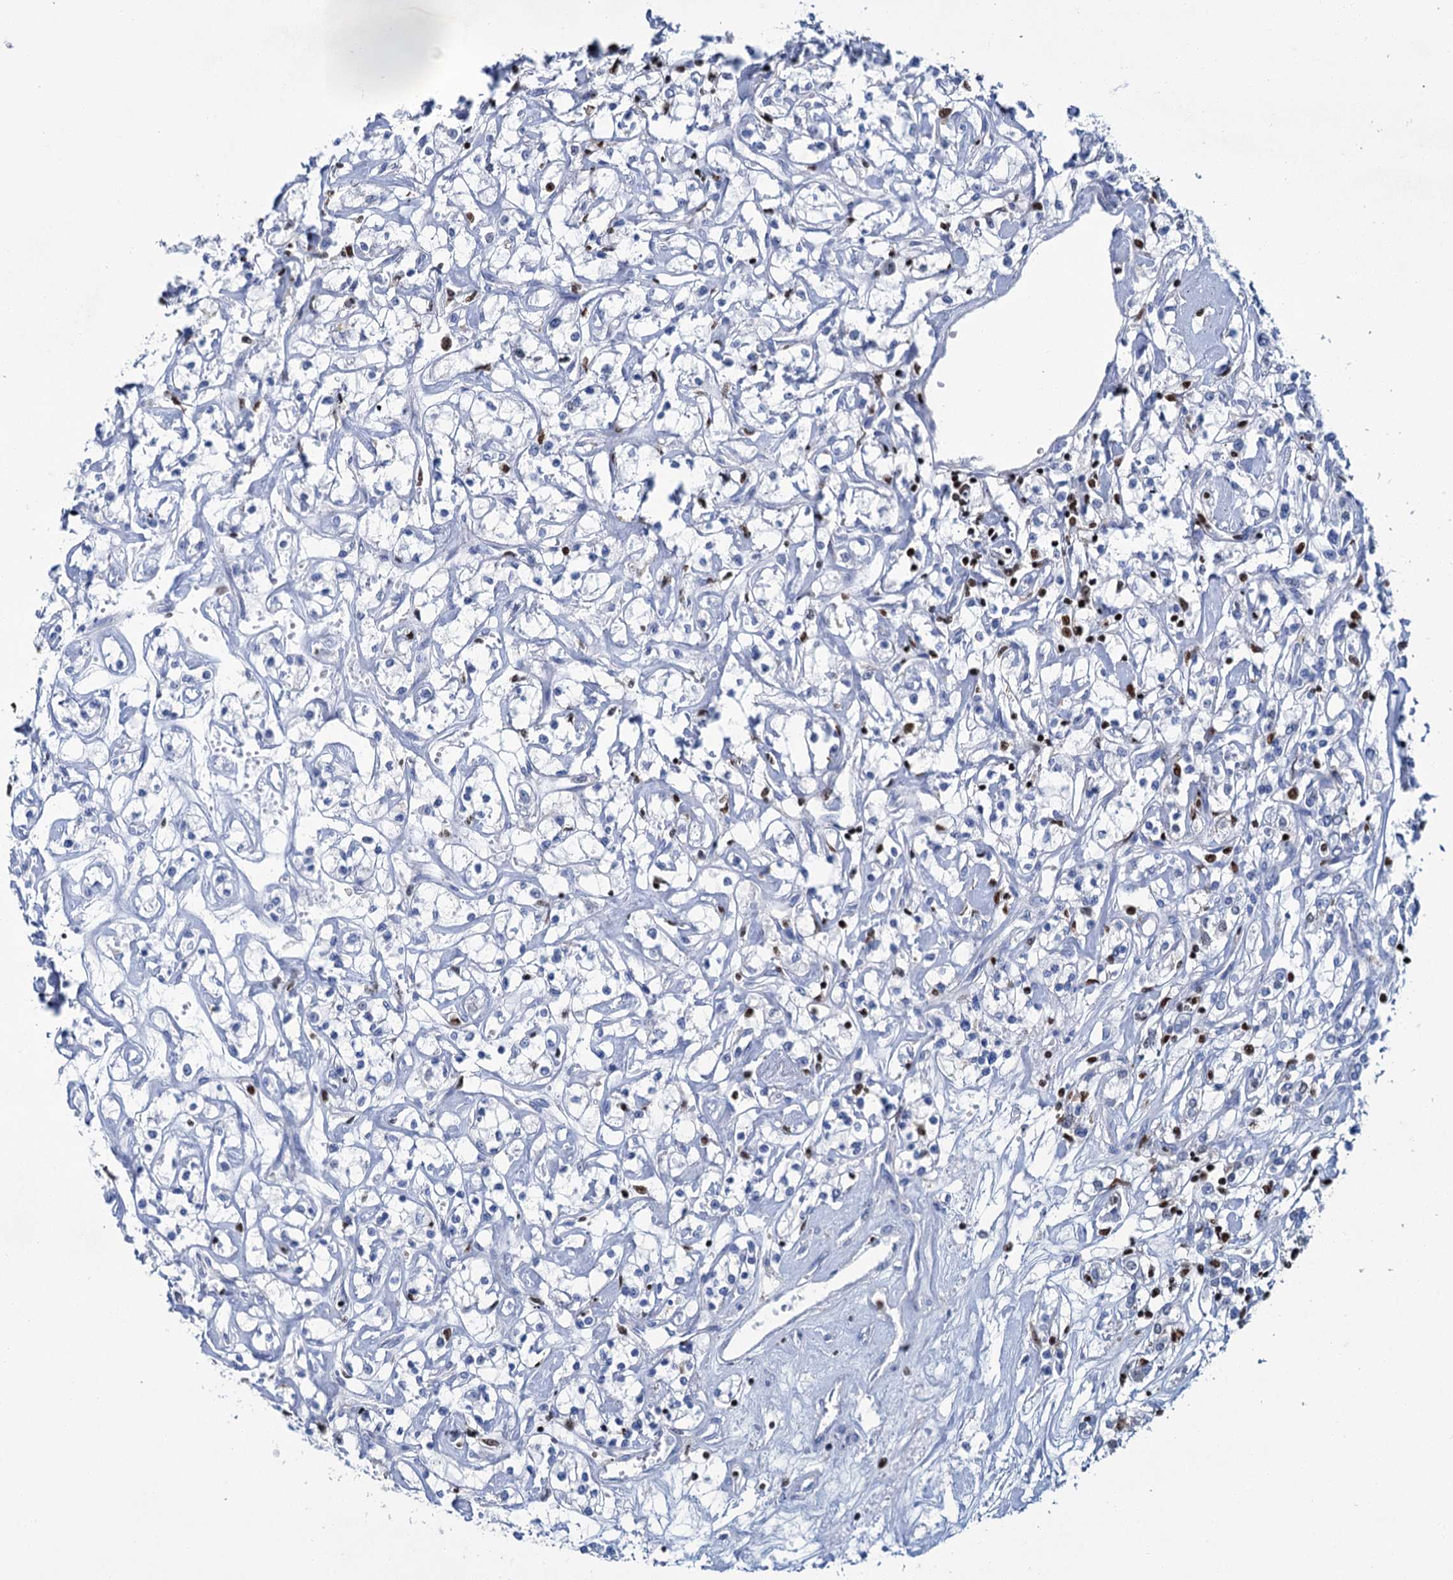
{"staining": {"intensity": "negative", "quantity": "none", "location": "none"}, "tissue": "renal cancer", "cell_type": "Tumor cells", "image_type": "cancer", "snomed": [{"axis": "morphology", "description": "Adenocarcinoma, NOS"}, {"axis": "topography", "description": "Kidney"}], "caption": "This is a photomicrograph of immunohistochemistry staining of renal adenocarcinoma, which shows no positivity in tumor cells.", "gene": "CELF2", "patient": {"sex": "female", "age": 59}}